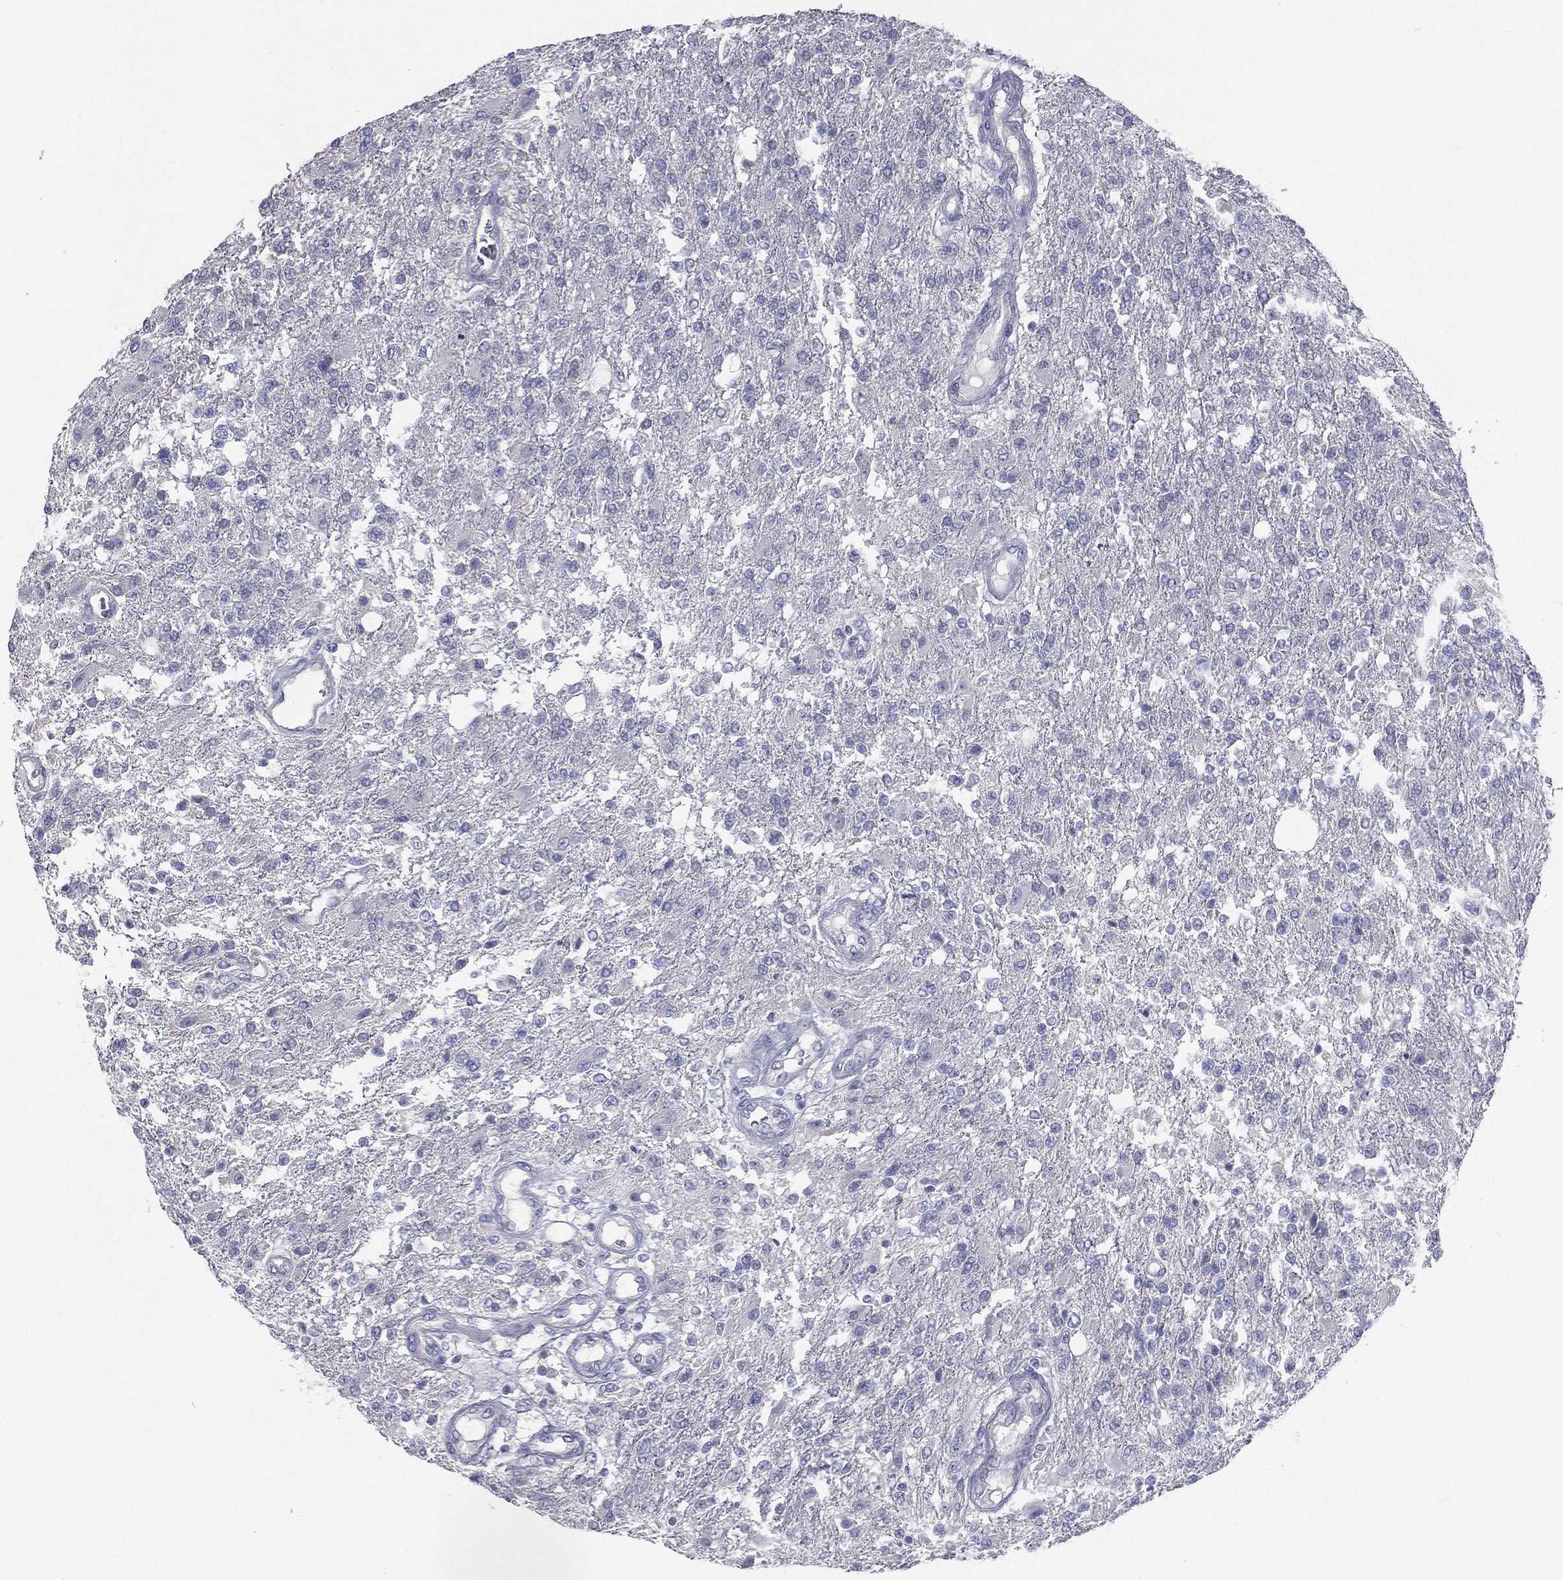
{"staining": {"intensity": "negative", "quantity": "none", "location": "none"}, "tissue": "glioma", "cell_type": "Tumor cells", "image_type": "cancer", "snomed": [{"axis": "morphology", "description": "Glioma, malignant, High grade"}, {"axis": "topography", "description": "Brain"}], "caption": "Protein analysis of glioma displays no significant expression in tumor cells.", "gene": "STK31", "patient": {"sex": "male", "age": 56}}